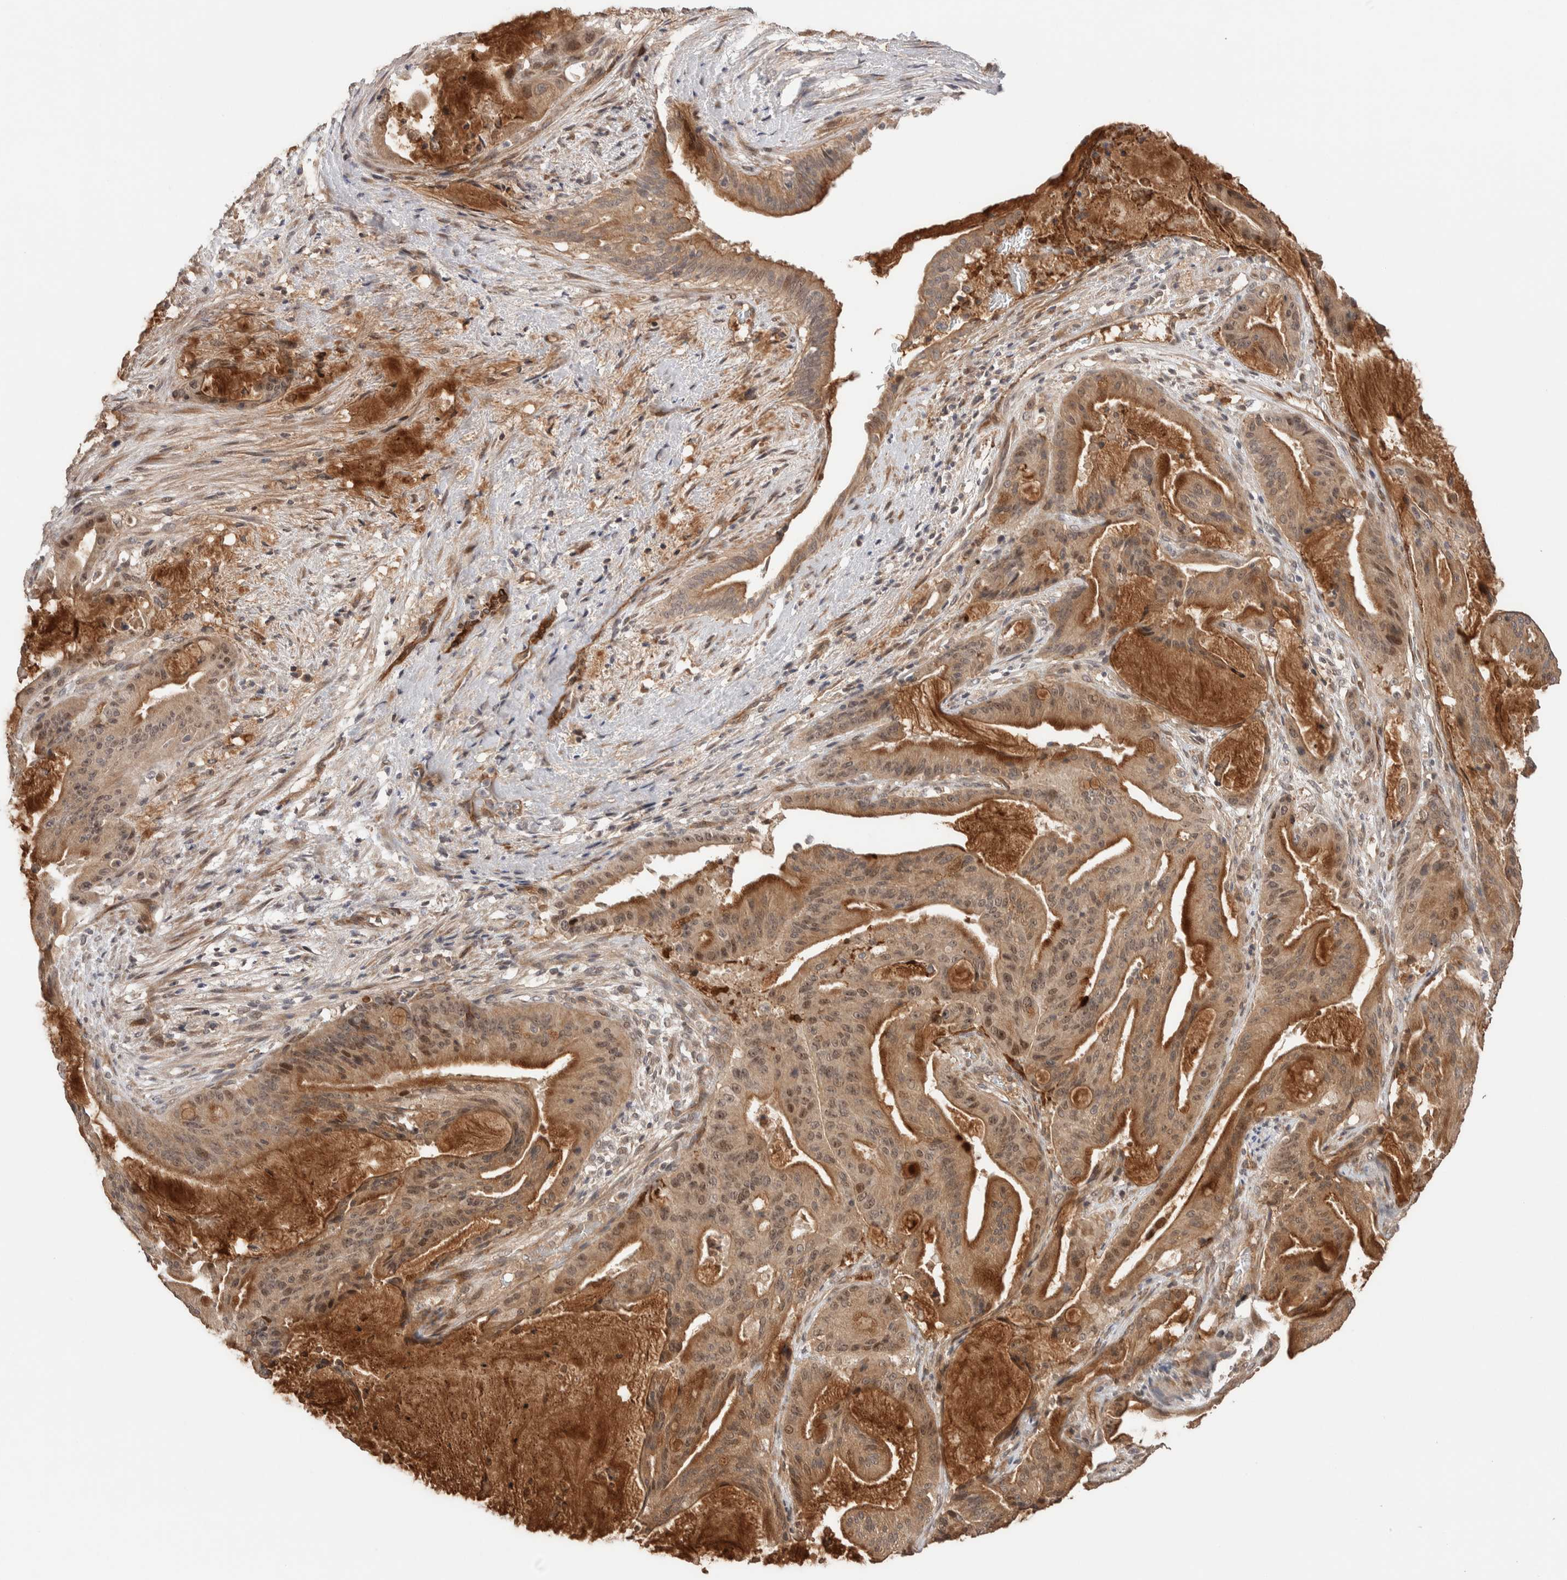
{"staining": {"intensity": "moderate", "quantity": ">75%", "location": "cytoplasmic/membranous,nuclear"}, "tissue": "liver cancer", "cell_type": "Tumor cells", "image_type": "cancer", "snomed": [{"axis": "morphology", "description": "Normal tissue, NOS"}, {"axis": "morphology", "description": "Cholangiocarcinoma"}, {"axis": "topography", "description": "Liver"}, {"axis": "topography", "description": "Peripheral nerve tissue"}], "caption": "Immunohistochemical staining of liver cancer (cholangiocarcinoma) shows medium levels of moderate cytoplasmic/membranous and nuclear protein expression in approximately >75% of tumor cells.", "gene": "PRDM15", "patient": {"sex": "female", "age": 73}}